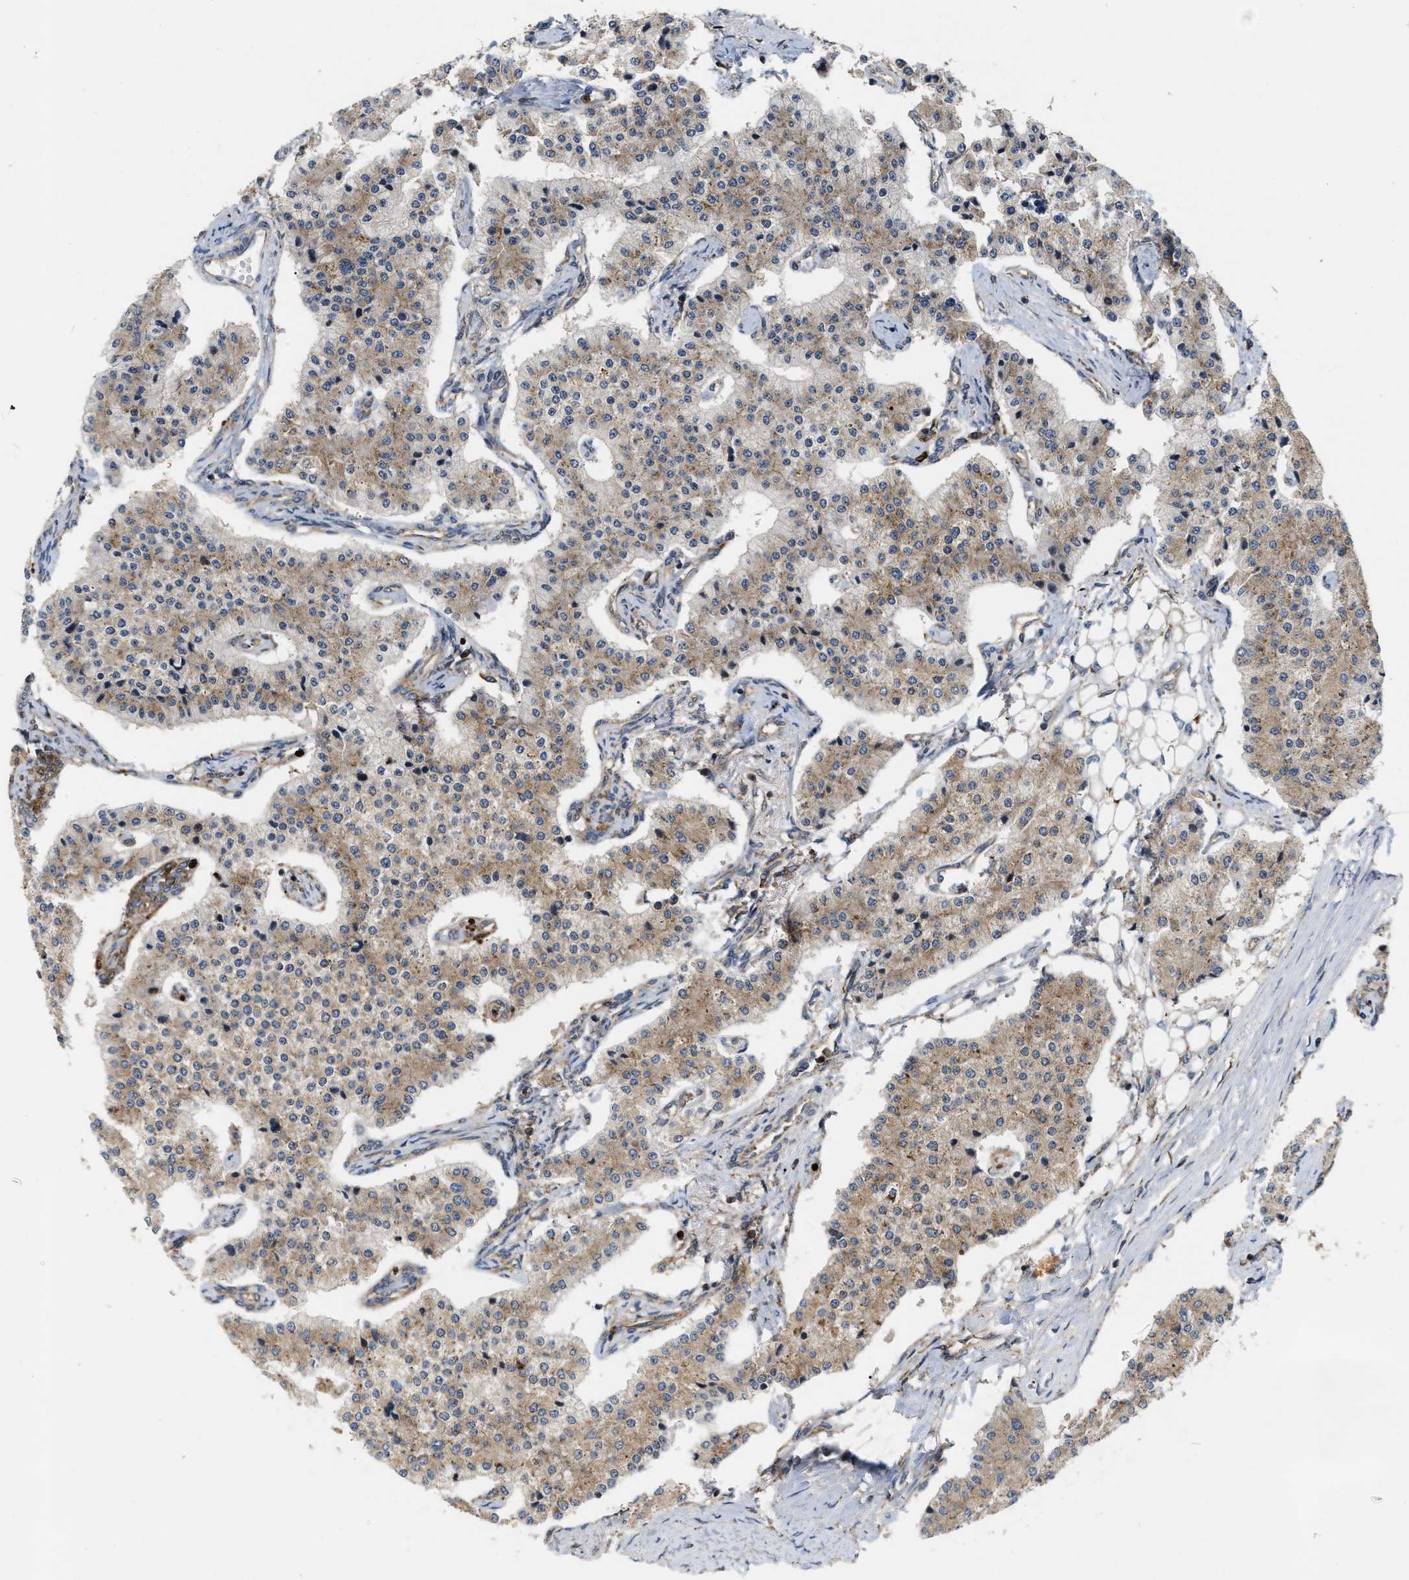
{"staining": {"intensity": "weak", "quantity": "25%-75%", "location": "cytoplasmic/membranous"}, "tissue": "carcinoid", "cell_type": "Tumor cells", "image_type": "cancer", "snomed": [{"axis": "morphology", "description": "Carcinoid, malignant, NOS"}, {"axis": "topography", "description": "Colon"}], "caption": "High-power microscopy captured an IHC micrograph of carcinoid, revealing weak cytoplasmic/membranous staining in approximately 25%-75% of tumor cells.", "gene": "IQCE", "patient": {"sex": "female", "age": 52}}